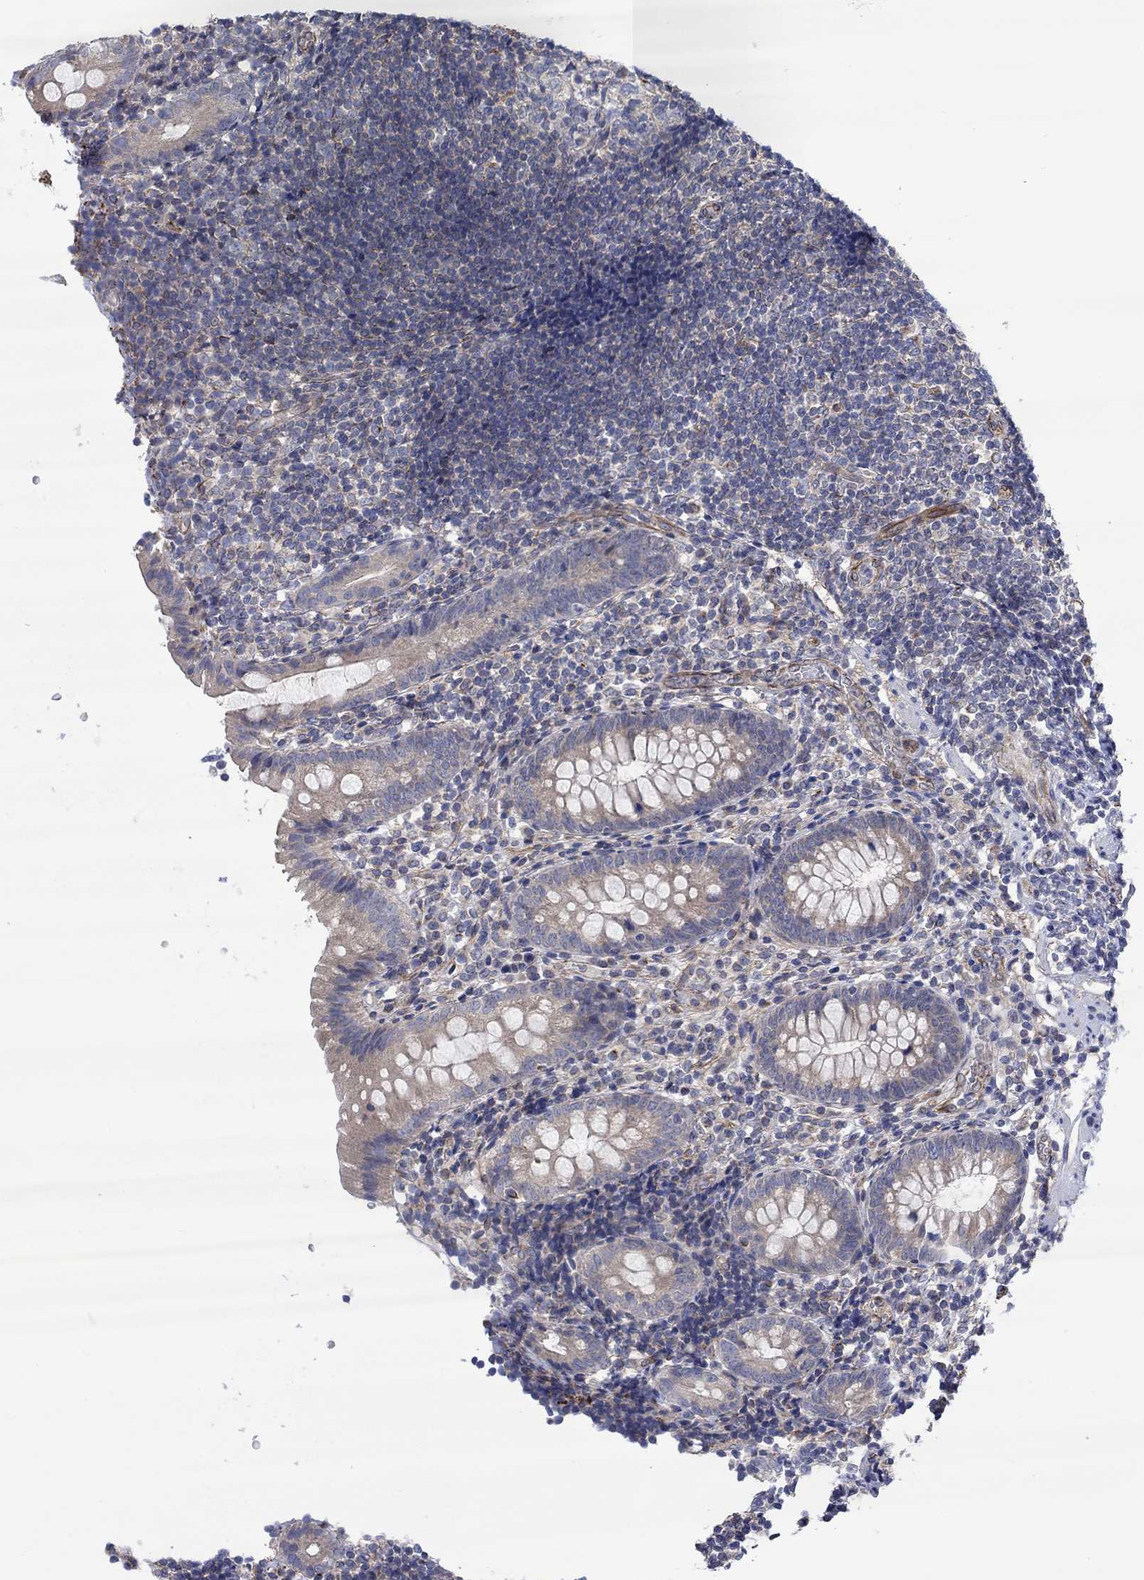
{"staining": {"intensity": "weak", "quantity": "25%-75%", "location": "cytoplasmic/membranous"}, "tissue": "appendix", "cell_type": "Glandular cells", "image_type": "normal", "snomed": [{"axis": "morphology", "description": "Normal tissue, NOS"}, {"axis": "topography", "description": "Appendix"}], "caption": "Brown immunohistochemical staining in benign human appendix reveals weak cytoplasmic/membranous expression in about 25%-75% of glandular cells. The staining is performed using DAB (3,3'-diaminobenzidine) brown chromogen to label protein expression. The nuclei are counter-stained blue using hematoxylin.", "gene": "CAMK1D", "patient": {"sex": "female", "age": 40}}